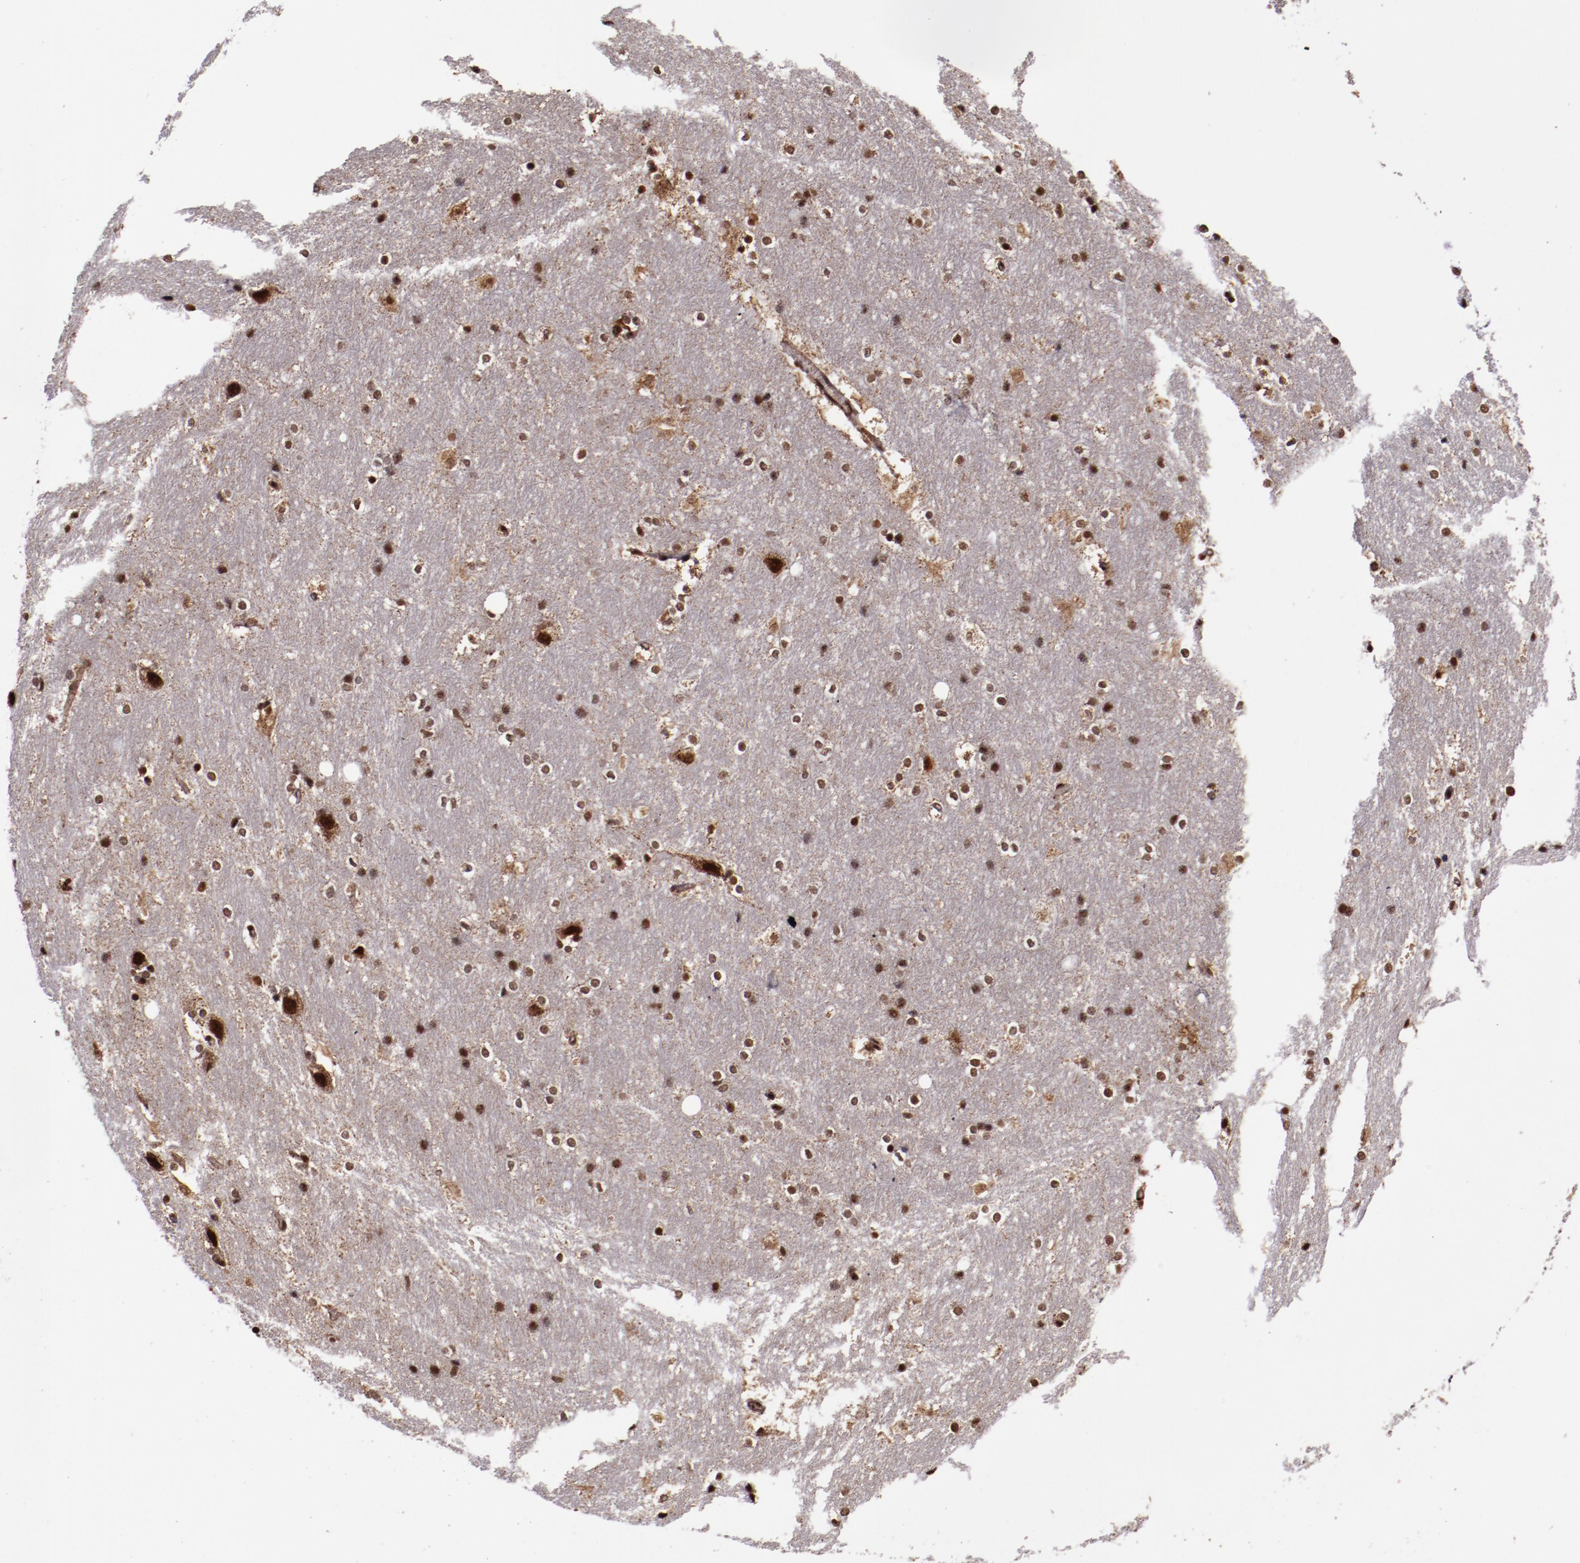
{"staining": {"intensity": "moderate", "quantity": ">75%", "location": "nuclear"}, "tissue": "hippocampus", "cell_type": "Glial cells", "image_type": "normal", "snomed": [{"axis": "morphology", "description": "Normal tissue, NOS"}, {"axis": "topography", "description": "Hippocampus"}], "caption": "Normal hippocampus was stained to show a protein in brown. There is medium levels of moderate nuclear expression in about >75% of glial cells. (DAB (3,3'-diaminobenzidine) IHC with brightfield microscopy, high magnification).", "gene": "CECR2", "patient": {"sex": "female", "age": 19}}